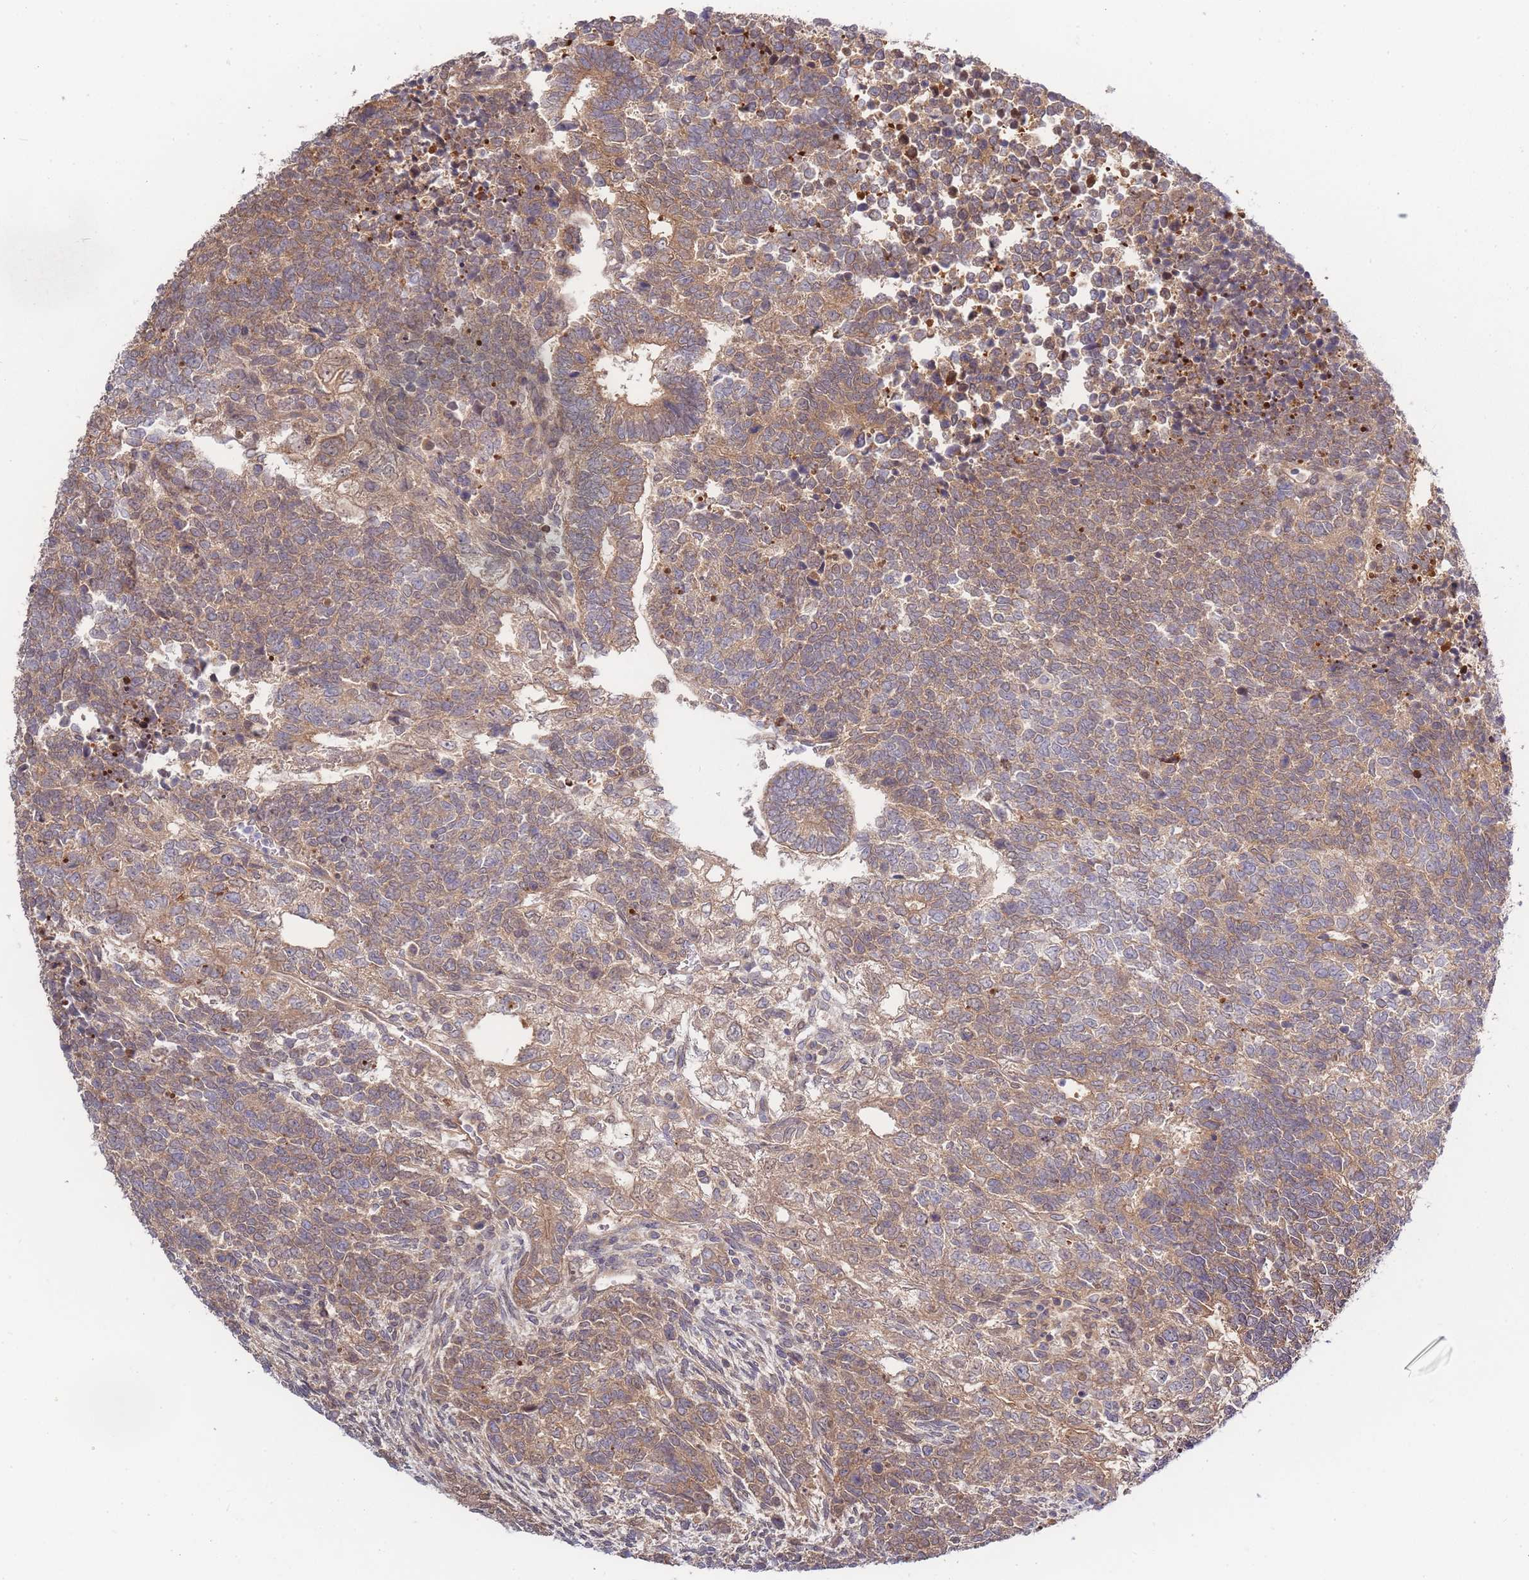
{"staining": {"intensity": "moderate", "quantity": ">75%", "location": "cytoplasmic/membranous"}, "tissue": "testis cancer", "cell_type": "Tumor cells", "image_type": "cancer", "snomed": [{"axis": "morphology", "description": "Carcinoma, Embryonal, NOS"}, {"axis": "topography", "description": "Testis"}], "caption": "The micrograph reveals immunohistochemical staining of testis embryonal carcinoma. There is moderate cytoplasmic/membranous positivity is present in about >75% of tumor cells. Ihc stains the protein in brown and the nuclei are stained blue.", "gene": "SPHKAP", "patient": {"sex": "male", "age": 23}}